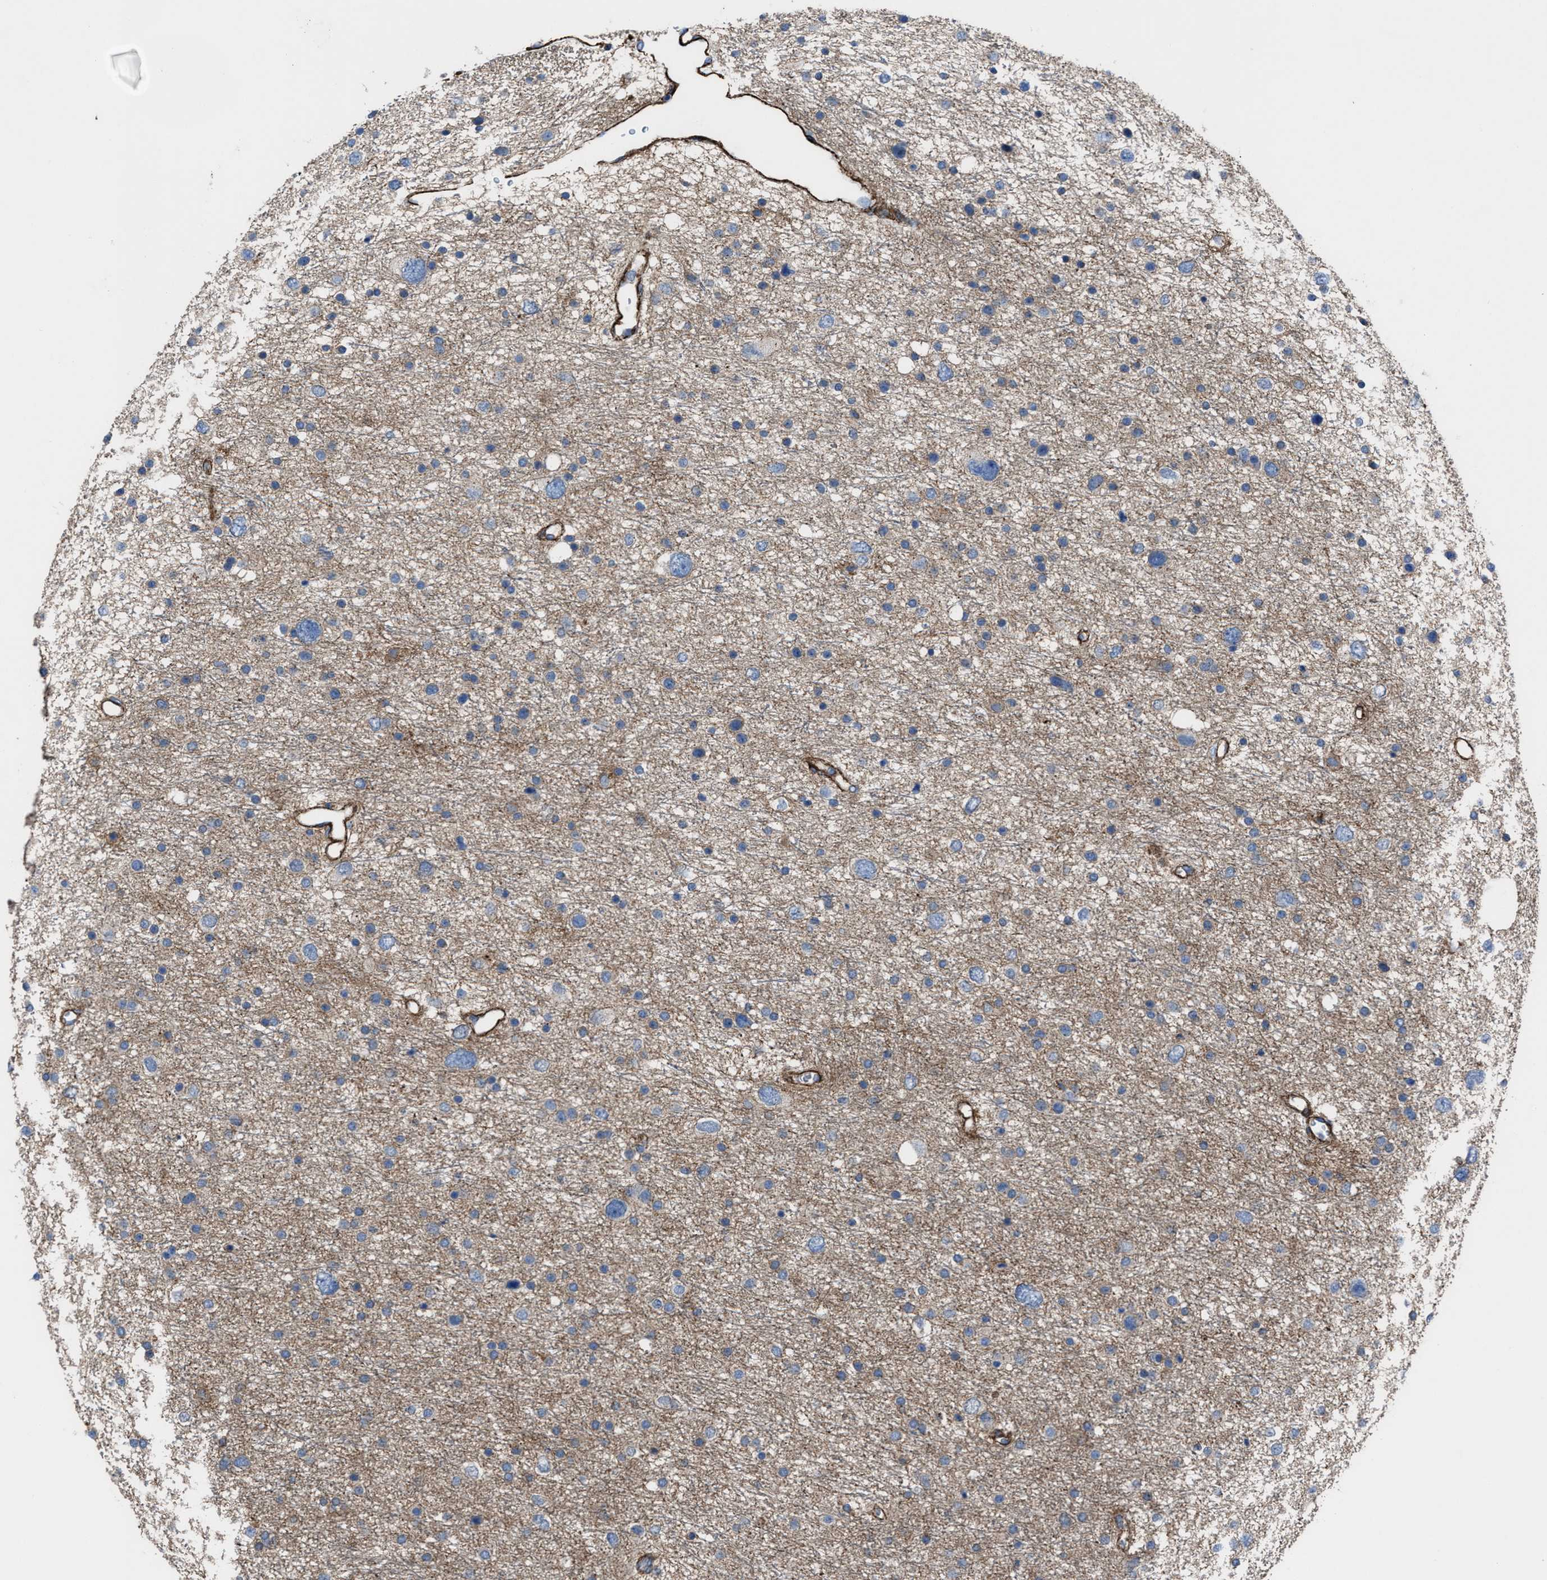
{"staining": {"intensity": "weak", "quantity": "<25%", "location": "cytoplasmic/membranous"}, "tissue": "glioma", "cell_type": "Tumor cells", "image_type": "cancer", "snomed": [{"axis": "morphology", "description": "Glioma, malignant, Low grade"}, {"axis": "topography", "description": "Brain"}], "caption": "The image shows no staining of tumor cells in glioma. The staining was performed using DAB to visualize the protein expression in brown, while the nuclei were stained in blue with hematoxylin (Magnification: 20x).", "gene": "AGPAT2", "patient": {"sex": "female", "age": 37}}